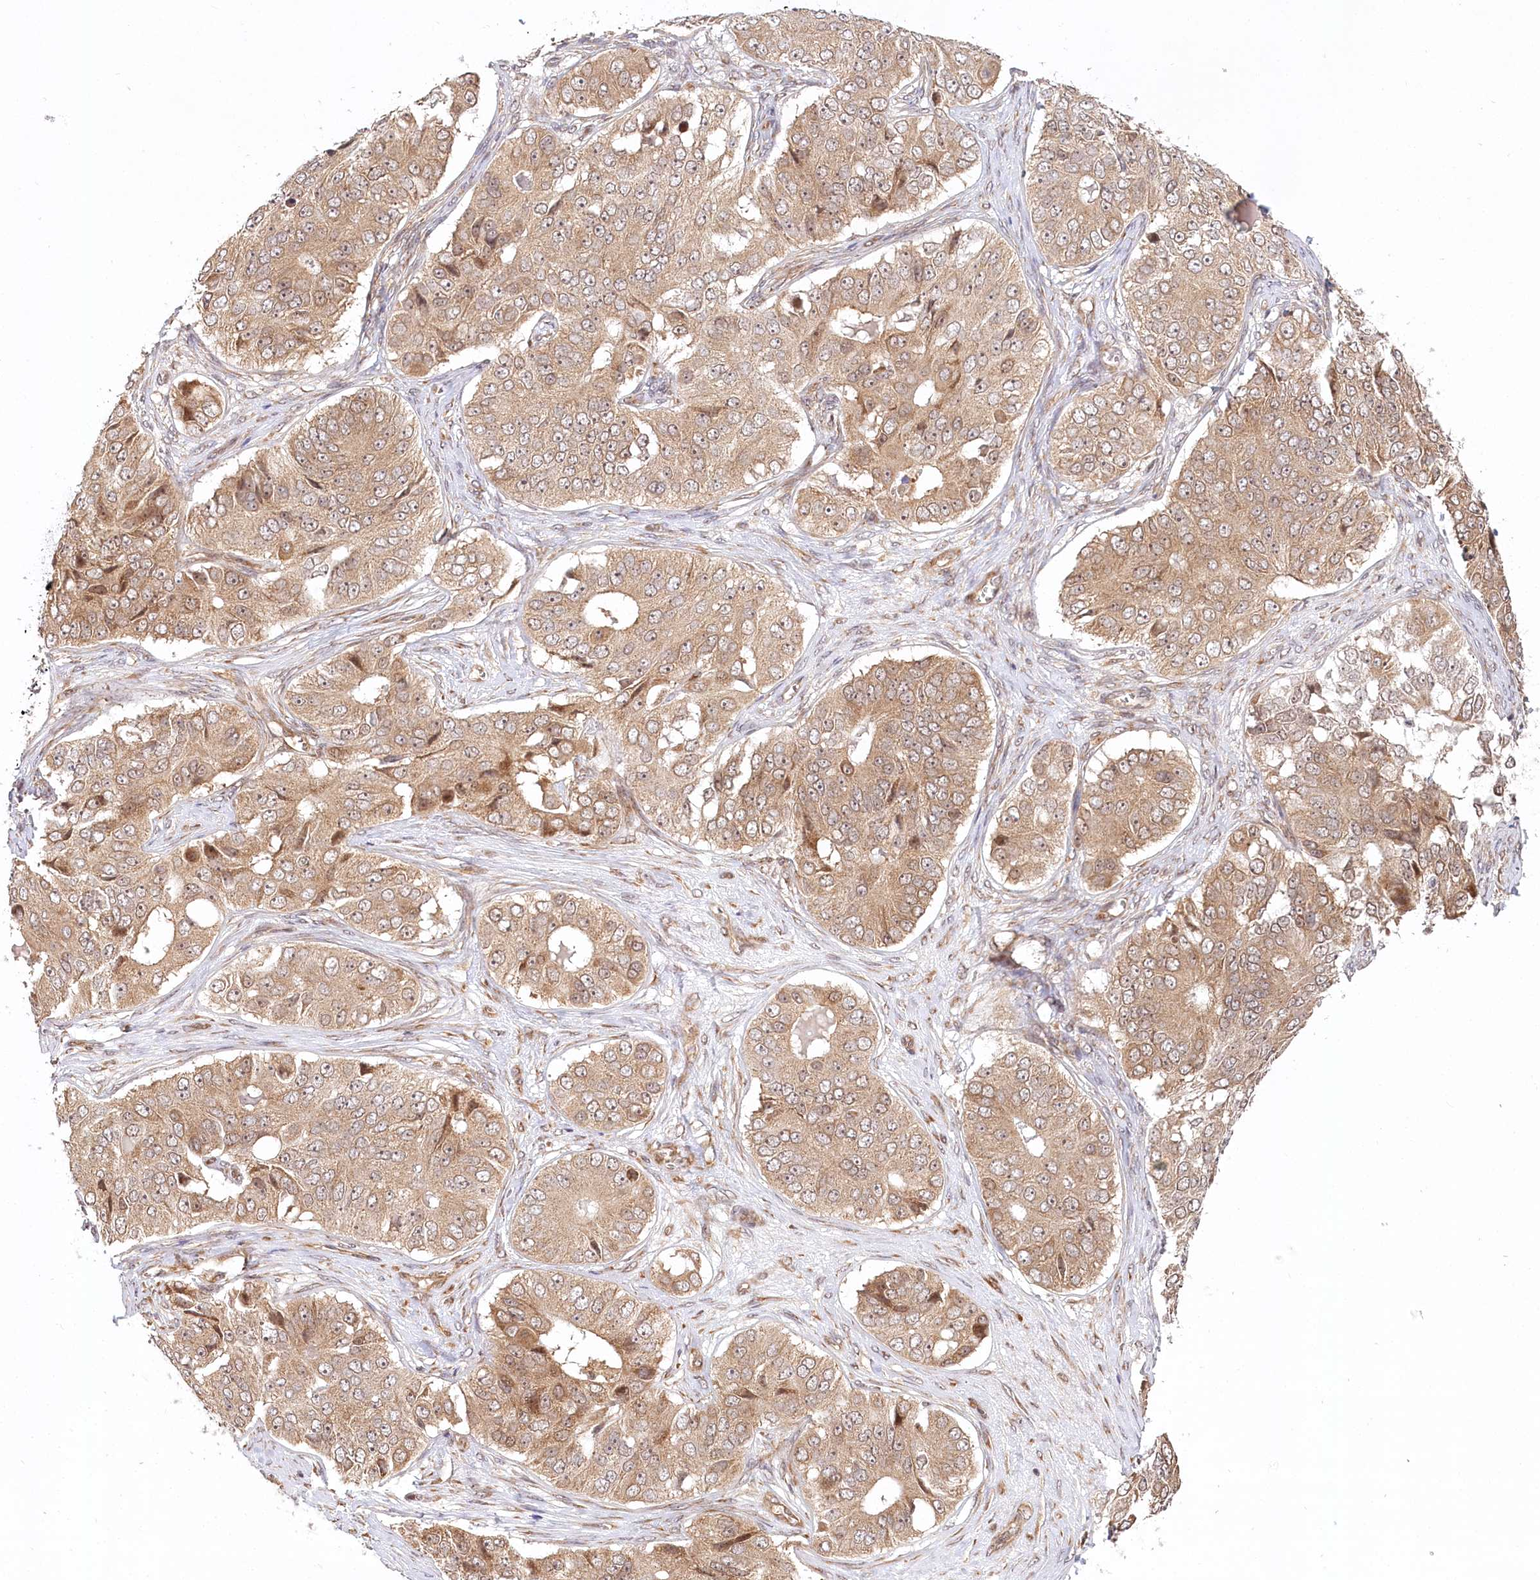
{"staining": {"intensity": "moderate", "quantity": "25%-75%", "location": "cytoplasmic/membranous"}, "tissue": "ovarian cancer", "cell_type": "Tumor cells", "image_type": "cancer", "snomed": [{"axis": "morphology", "description": "Carcinoma, endometroid"}, {"axis": "topography", "description": "Ovary"}], "caption": "IHC (DAB) staining of human ovarian cancer (endometroid carcinoma) shows moderate cytoplasmic/membranous protein staining in approximately 25%-75% of tumor cells.", "gene": "CEP70", "patient": {"sex": "female", "age": 51}}